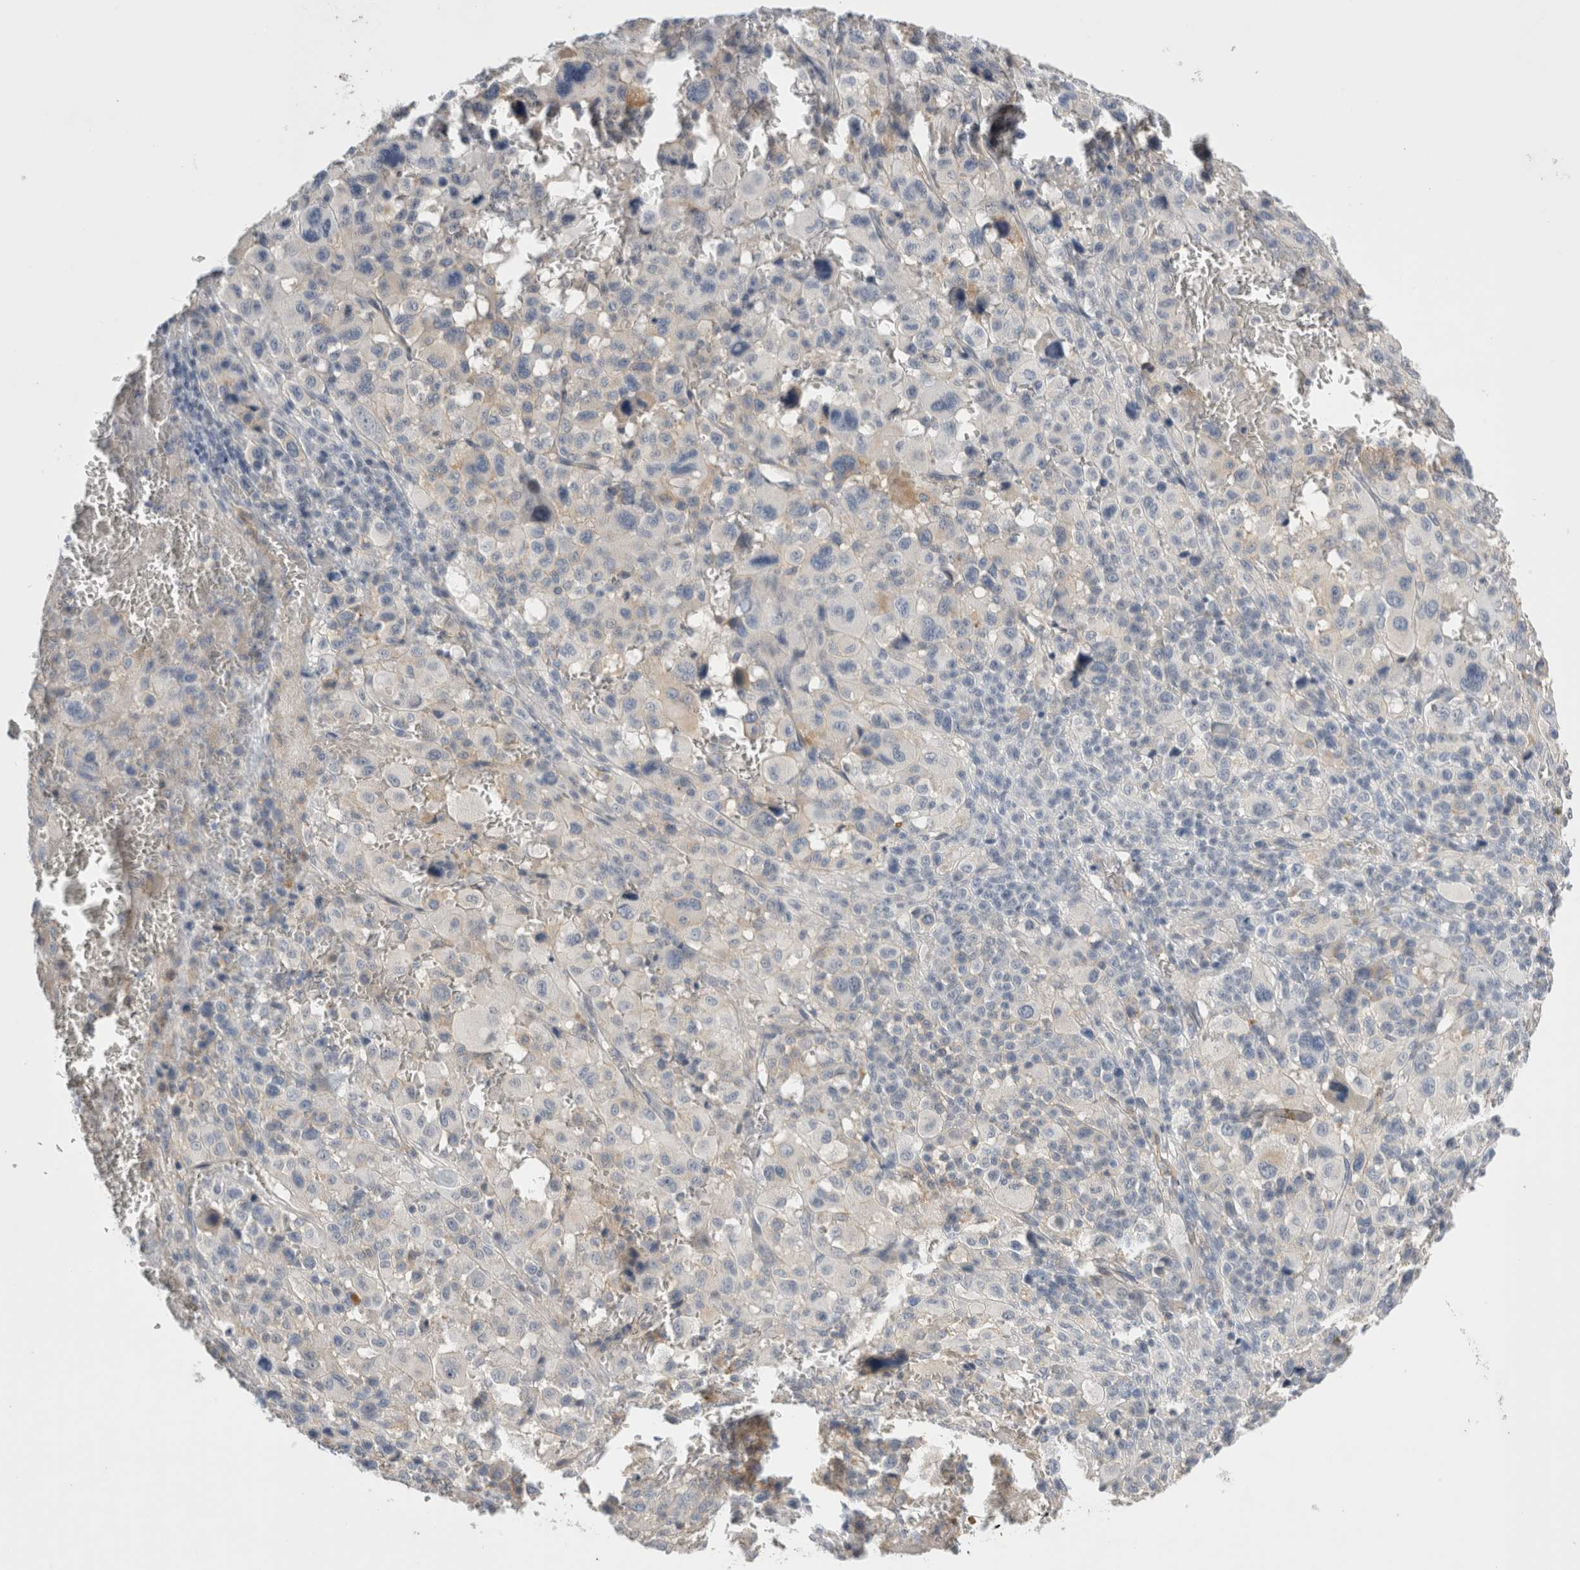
{"staining": {"intensity": "negative", "quantity": "none", "location": "none"}, "tissue": "melanoma", "cell_type": "Tumor cells", "image_type": "cancer", "snomed": [{"axis": "morphology", "description": "Malignant melanoma, Metastatic site"}, {"axis": "topography", "description": "Skin"}], "caption": "Immunohistochemistry (IHC) histopathology image of neoplastic tissue: melanoma stained with DAB displays no significant protein staining in tumor cells.", "gene": "VANGL1", "patient": {"sex": "female", "age": 74}}